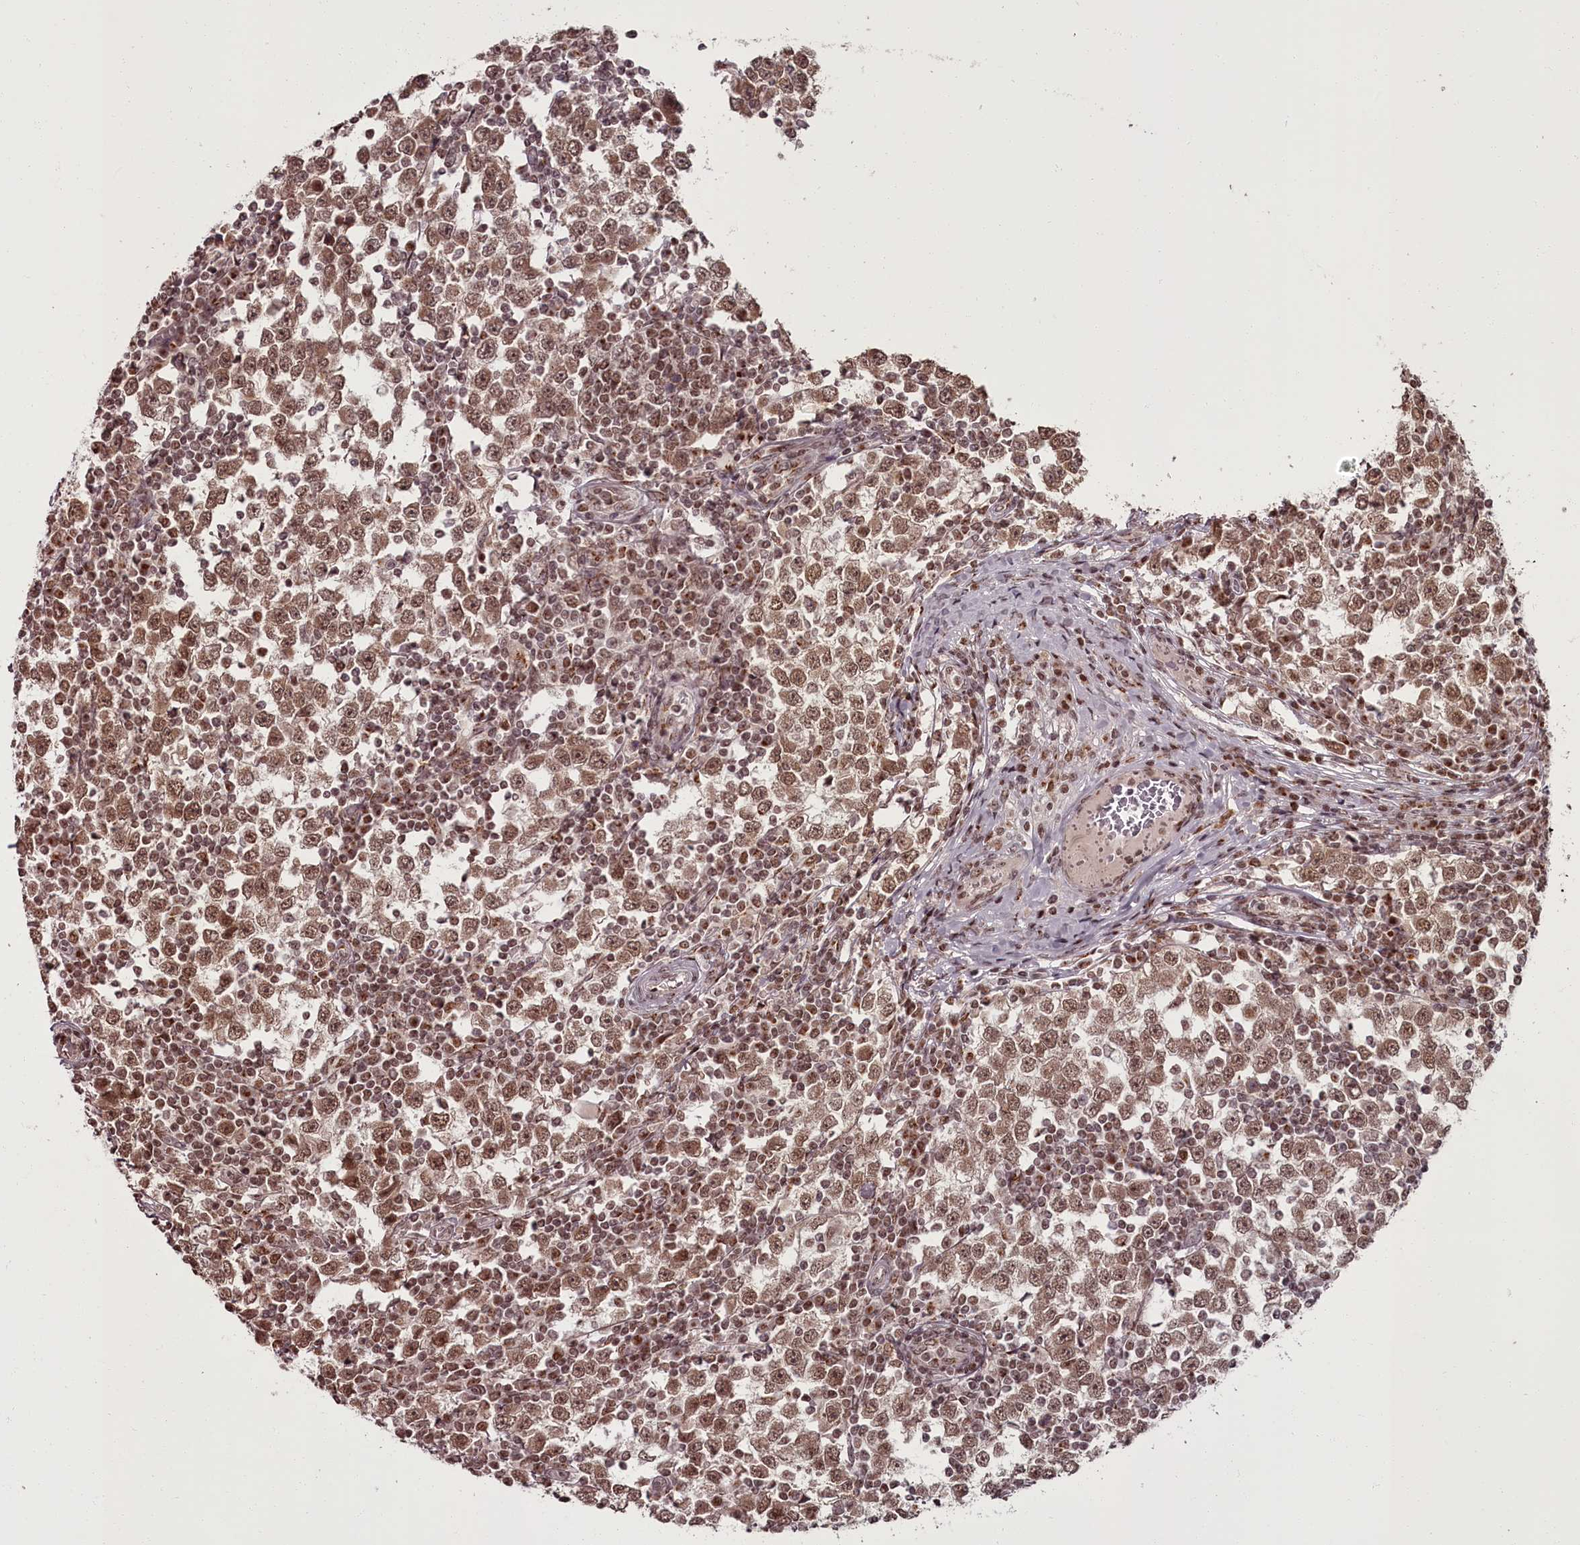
{"staining": {"intensity": "moderate", "quantity": ">75%", "location": "nuclear"}, "tissue": "testis cancer", "cell_type": "Tumor cells", "image_type": "cancer", "snomed": [{"axis": "morphology", "description": "Seminoma, NOS"}, {"axis": "topography", "description": "Testis"}], "caption": "Protein staining of testis cancer tissue demonstrates moderate nuclear positivity in about >75% of tumor cells.", "gene": "CEP83", "patient": {"sex": "male", "age": 65}}